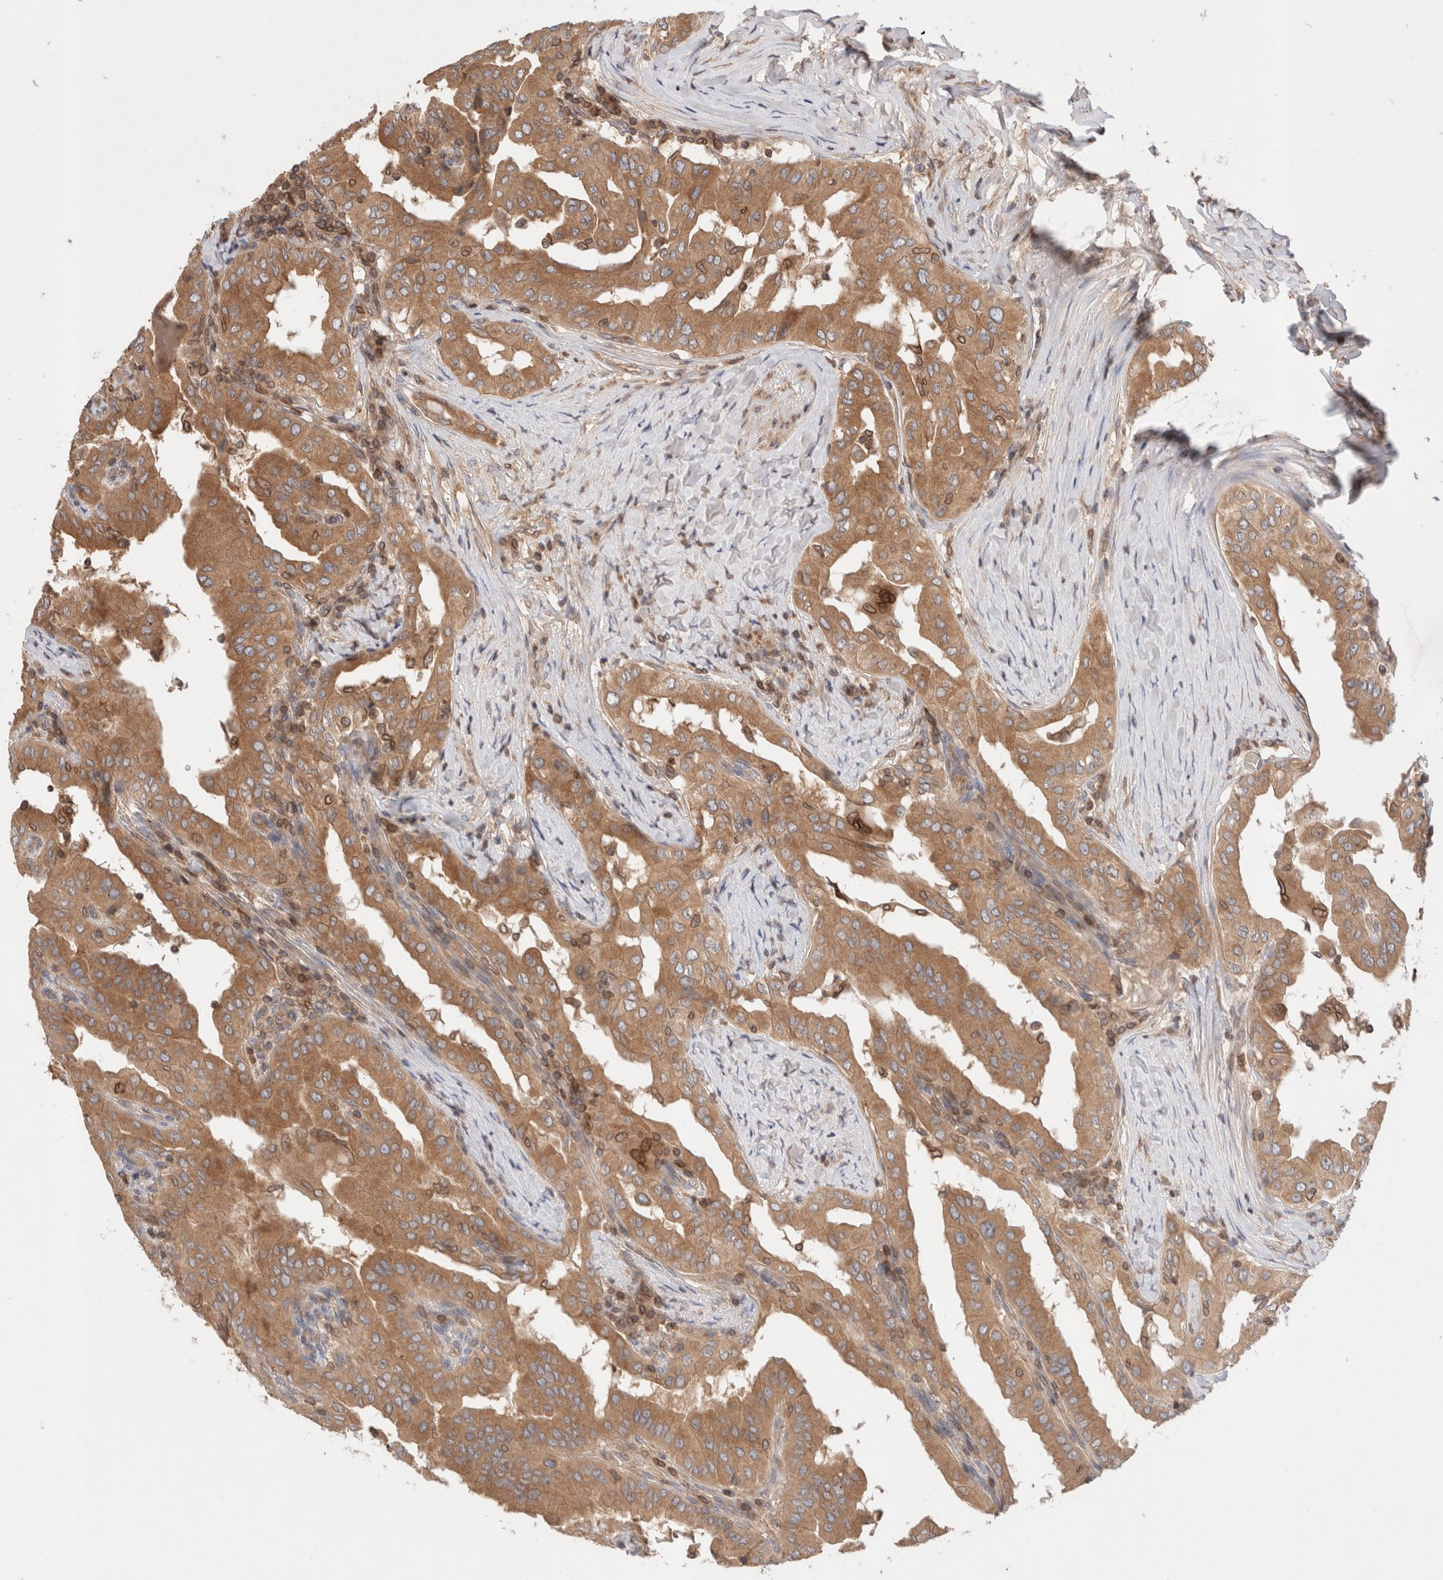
{"staining": {"intensity": "moderate", "quantity": ">75%", "location": "cytoplasmic/membranous"}, "tissue": "thyroid cancer", "cell_type": "Tumor cells", "image_type": "cancer", "snomed": [{"axis": "morphology", "description": "Papillary adenocarcinoma, NOS"}, {"axis": "topography", "description": "Thyroid gland"}], "caption": "High-power microscopy captured an immunohistochemistry (IHC) histopathology image of thyroid papillary adenocarcinoma, revealing moderate cytoplasmic/membranous expression in about >75% of tumor cells.", "gene": "SIKE1", "patient": {"sex": "male", "age": 33}}